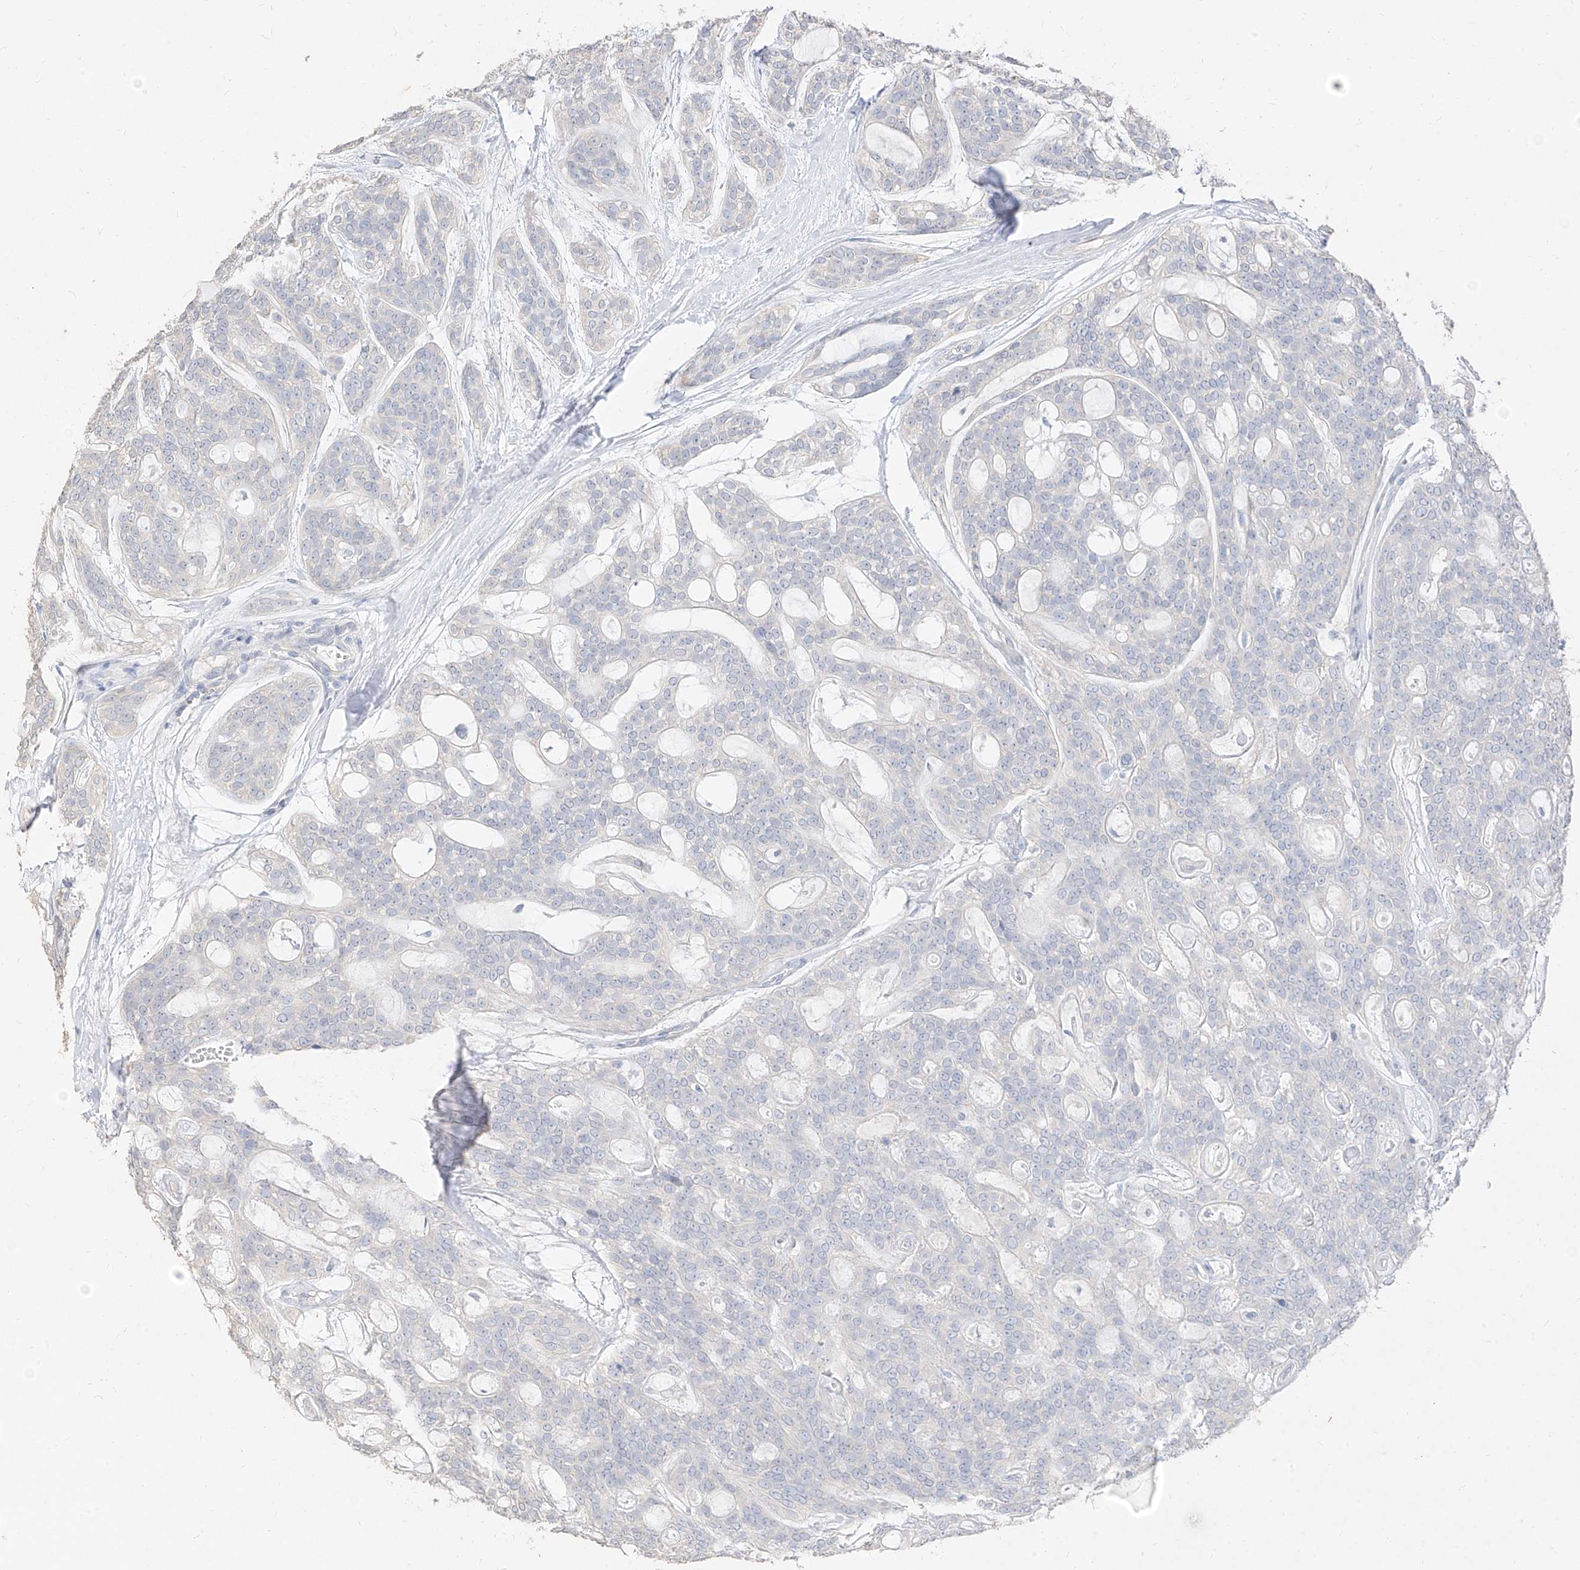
{"staining": {"intensity": "negative", "quantity": "none", "location": "none"}, "tissue": "head and neck cancer", "cell_type": "Tumor cells", "image_type": "cancer", "snomed": [{"axis": "morphology", "description": "Adenocarcinoma, NOS"}, {"axis": "topography", "description": "Head-Neck"}], "caption": "The histopathology image exhibits no significant positivity in tumor cells of head and neck adenocarcinoma. (DAB (3,3'-diaminobenzidine) immunohistochemistry (IHC) visualized using brightfield microscopy, high magnification).", "gene": "ZZEF1", "patient": {"sex": "male", "age": 66}}